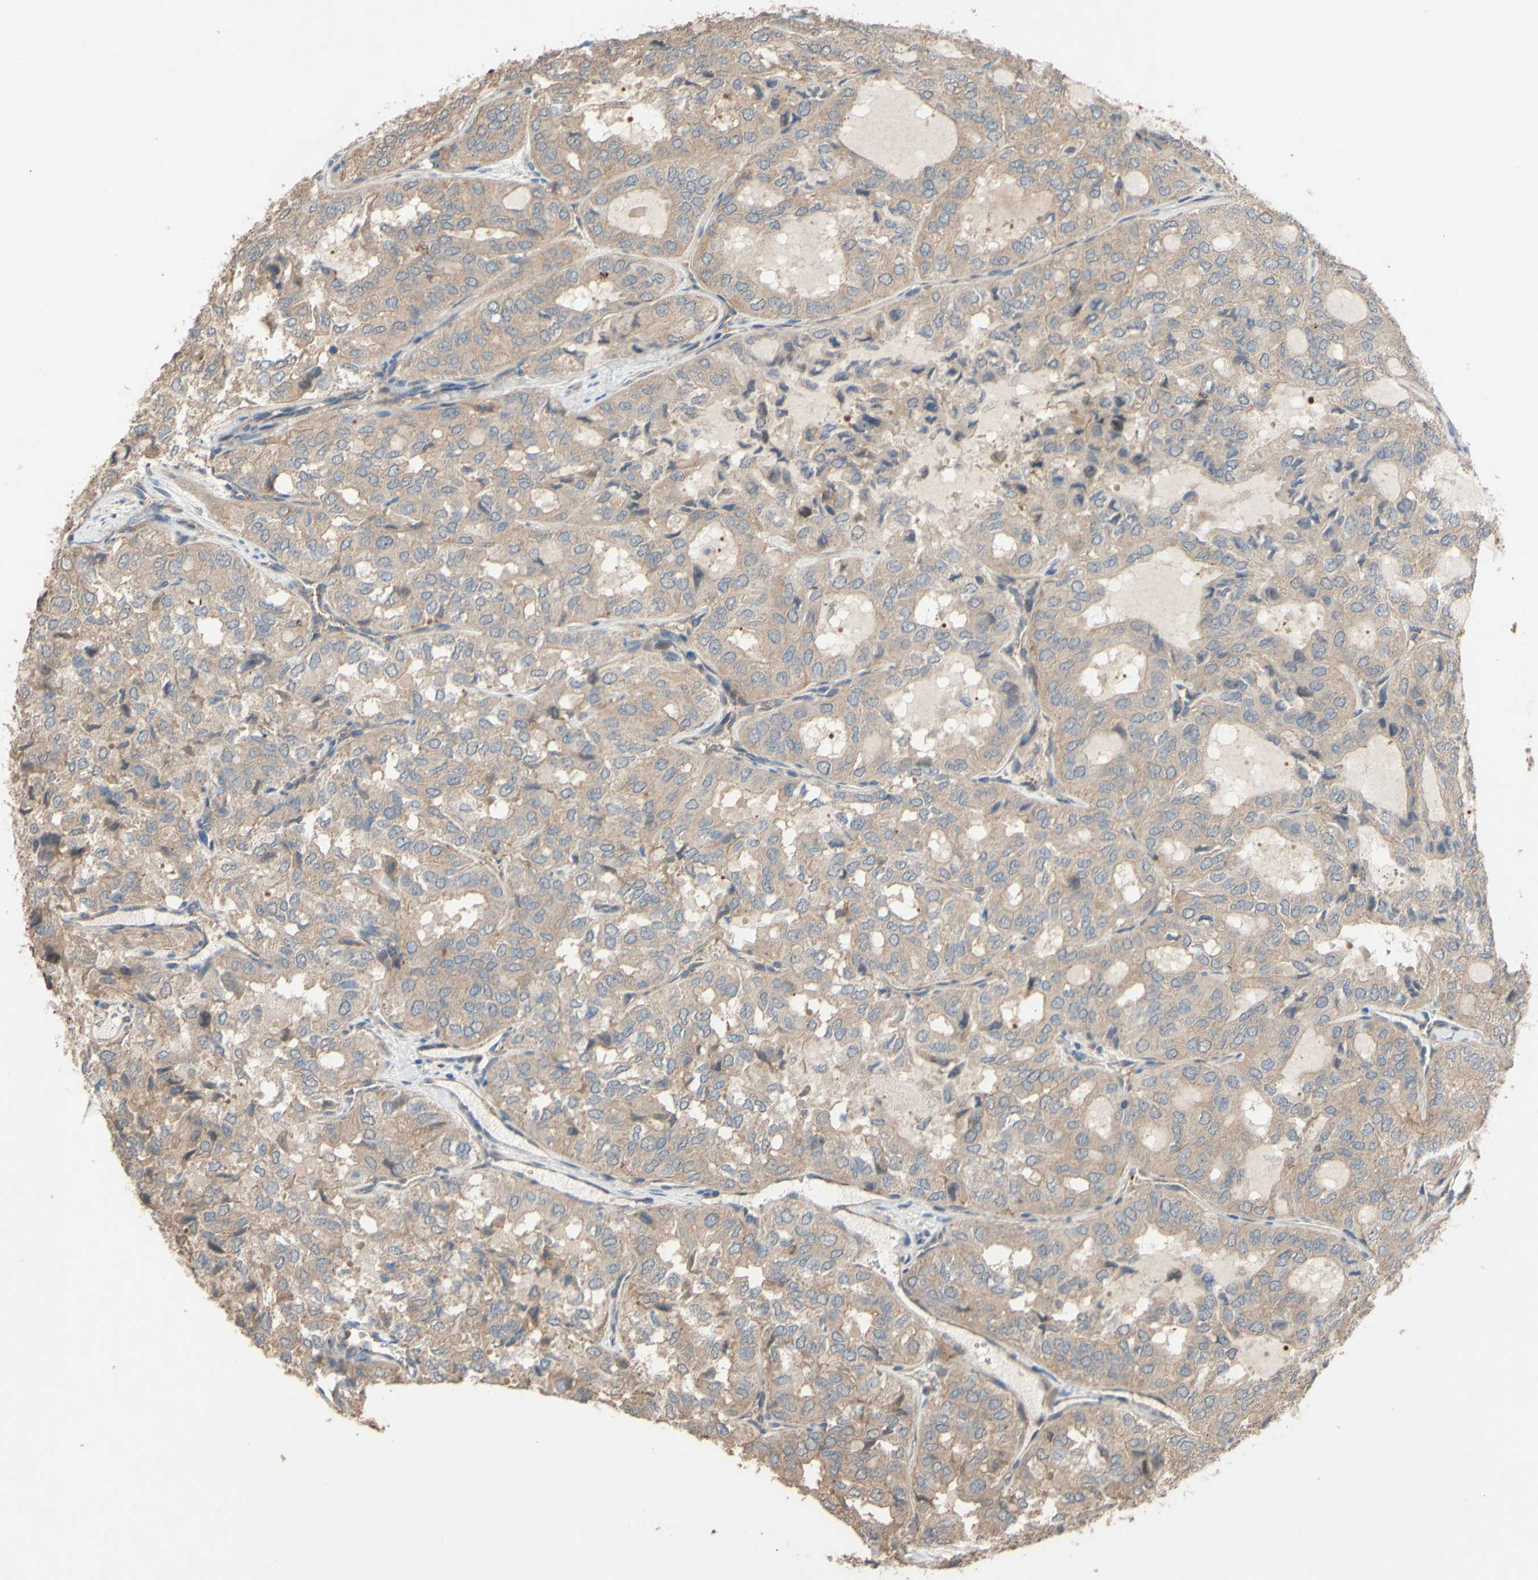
{"staining": {"intensity": "weak", "quantity": ">75%", "location": "cytoplasmic/membranous"}, "tissue": "thyroid cancer", "cell_type": "Tumor cells", "image_type": "cancer", "snomed": [{"axis": "morphology", "description": "Follicular adenoma carcinoma, NOS"}, {"axis": "topography", "description": "Thyroid gland"}], "caption": "This micrograph reveals immunohistochemistry staining of human follicular adenoma carcinoma (thyroid), with low weak cytoplasmic/membranous positivity in about >75% of tumor cells.", "gene": "SHROOM4", "patient": {"sex": "male", "age": 75}}